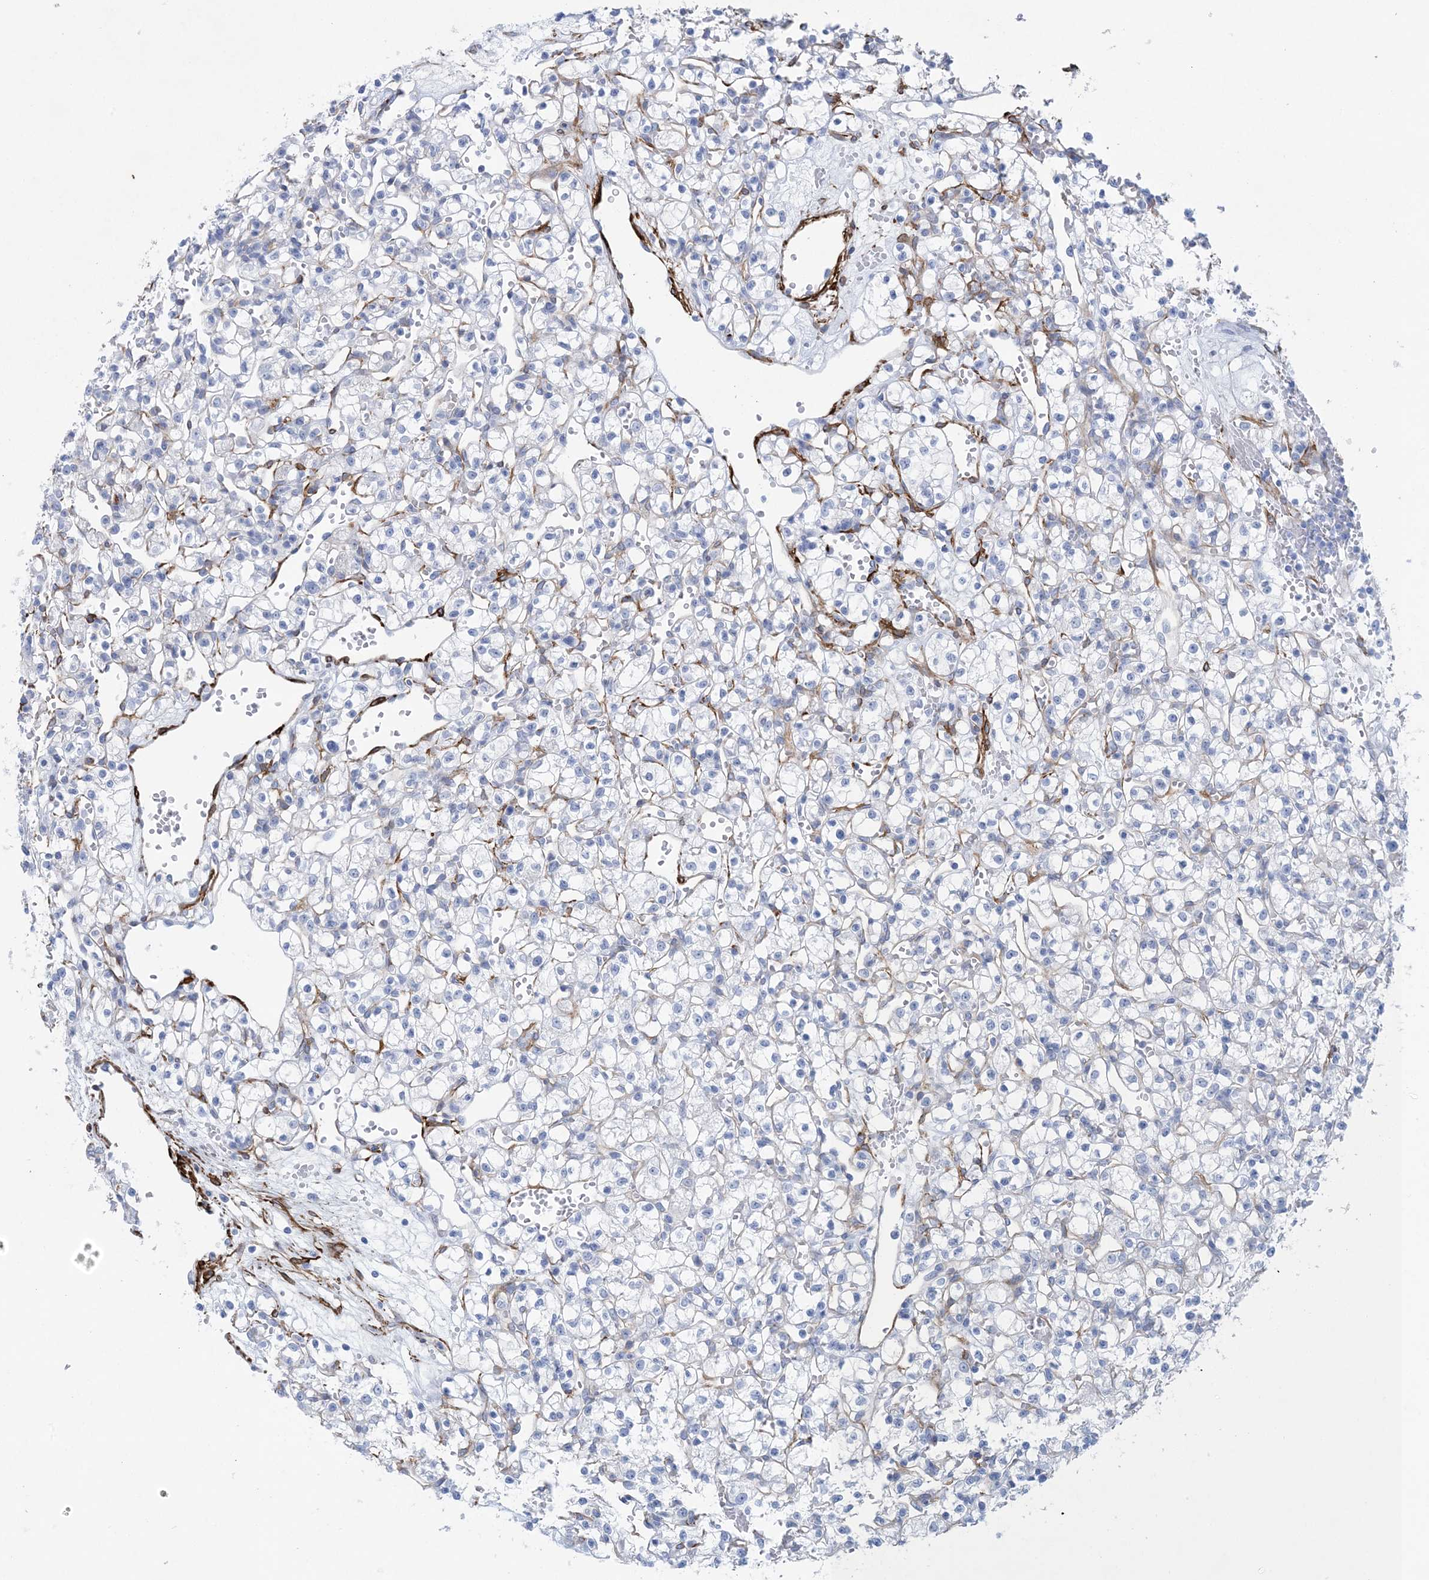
{"staining": {"intensity": "moderate", "quantity": "<25%", "location": "cytoplasmic/membranous"}, "tissue": "renal cancer", "cell_type": "Tumor cells", "image_type": "cancer", "snomed": [{"axis": "morphology", "description": "Adenocarcinoma, NOS"}, {"axis": "topography", "description": "Kidney"}], "caption": "The histopathology image exhibits staining of renal cancer, revealing moderate cytoplasmic/membranous protein staining (brown color) within tumor cells. The staining is performed using DAB (3,3'-diaminobenzidine) brown chromogen to label protein expression. The nuclei are counter-stained blue using hematoxylin.", "gene": "SHANK1", "patient": {"sex": "female", "age": 59}}